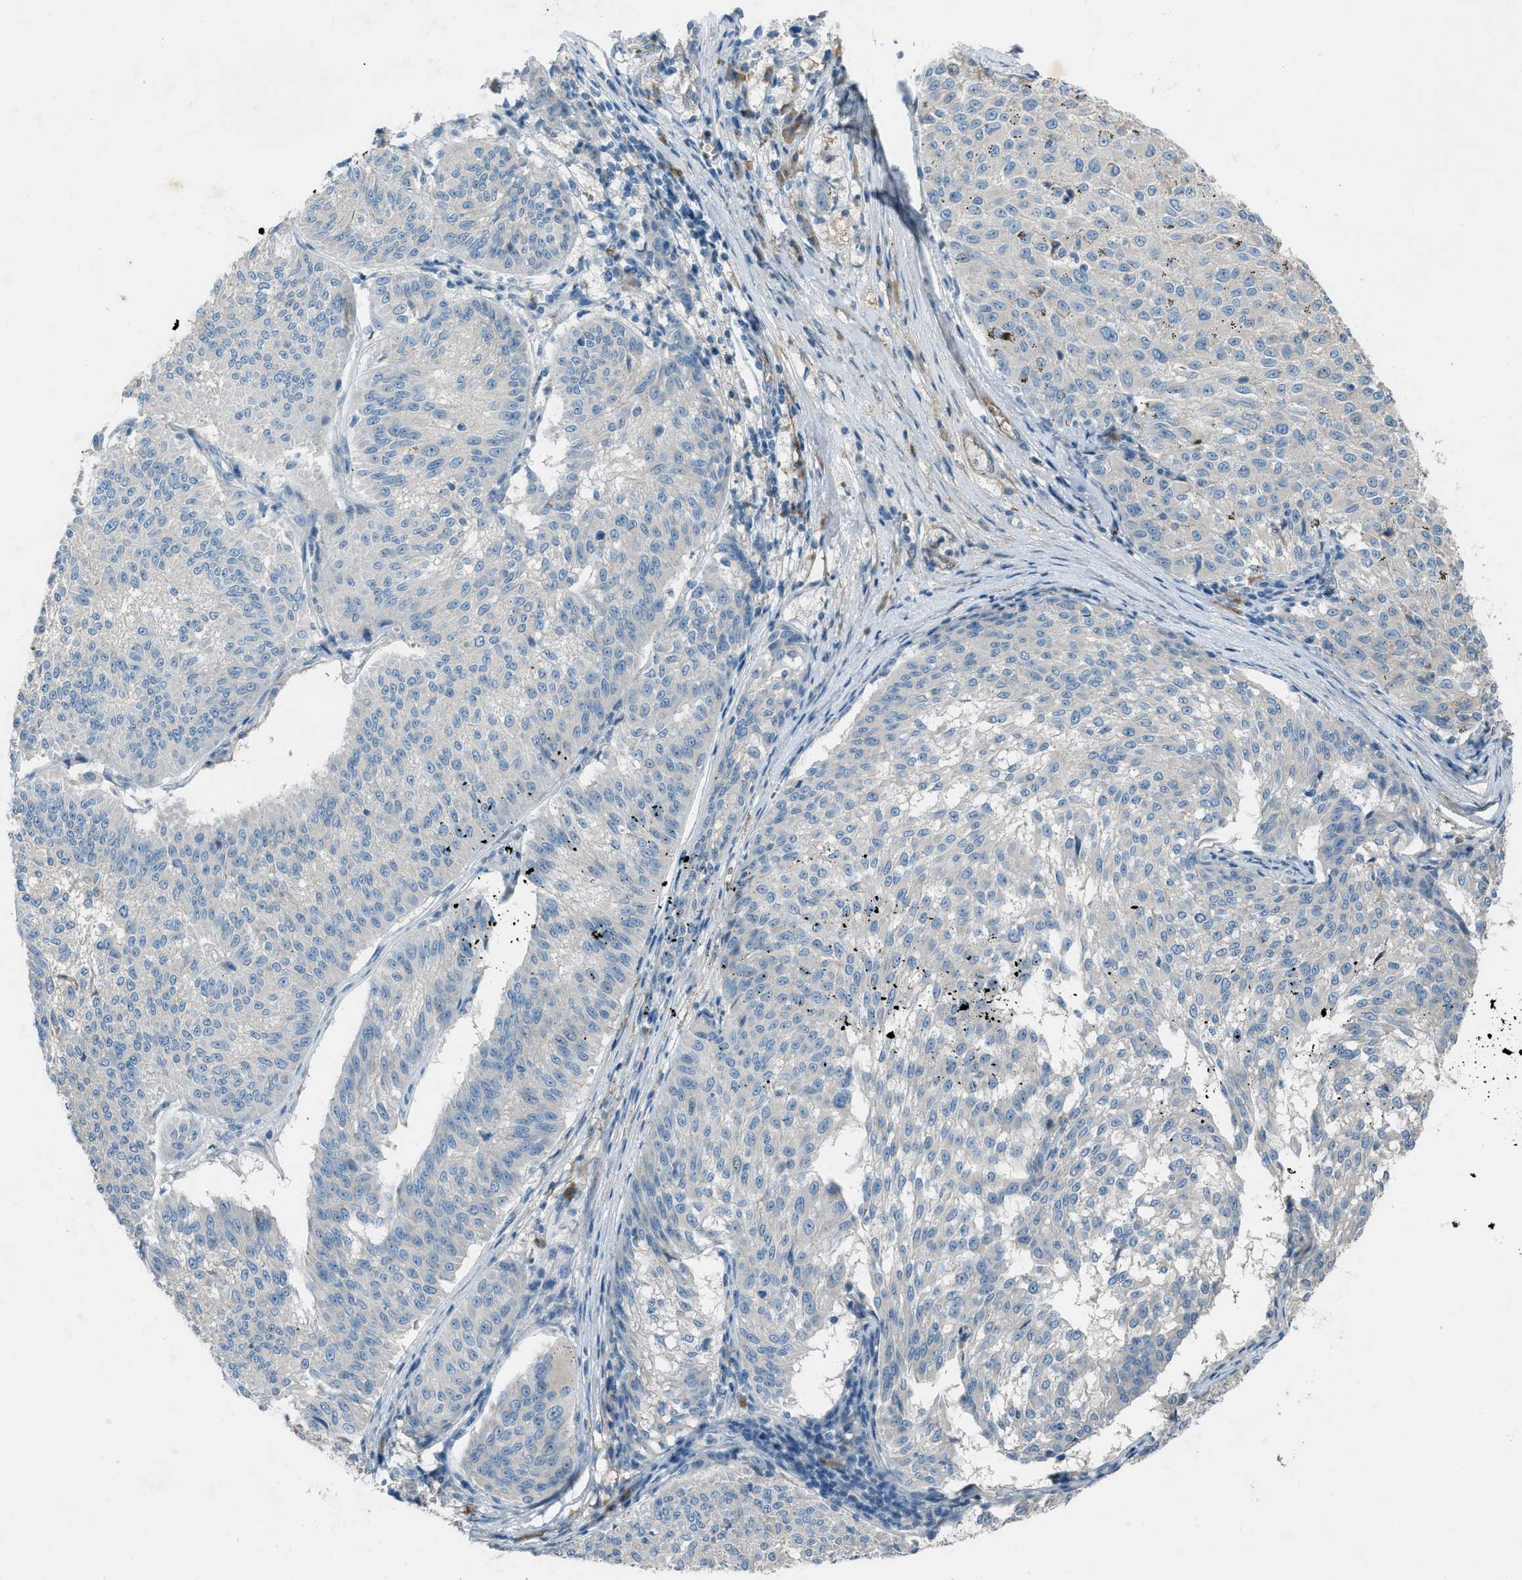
{"staining": {"intensity": "negative", "quantity": "none", "location": "none"}, "tissue": "melanoma", "cell_type": "Tumor cells", "image_type": "cancer", "snomed": [{"axis": "morphology", "description": "Malignant melanoma, NOS"}, {"axis": "topography", "description": "Skin"}], "caption": "IHC image of neoplastic tissue: melanoma stained with DAB (3,3'-diaminobenzidine) shows no significant protein expression in tumor cells. The staining was performed using DAB (3,3'-diaminobenzidine) to visualize the protein expression in brown, while the nuclei were stained in blue with hematoxylin (Magnification: 20x).", "gene": "FBLN2", "patient": {"sex": "female", "age": 72}}